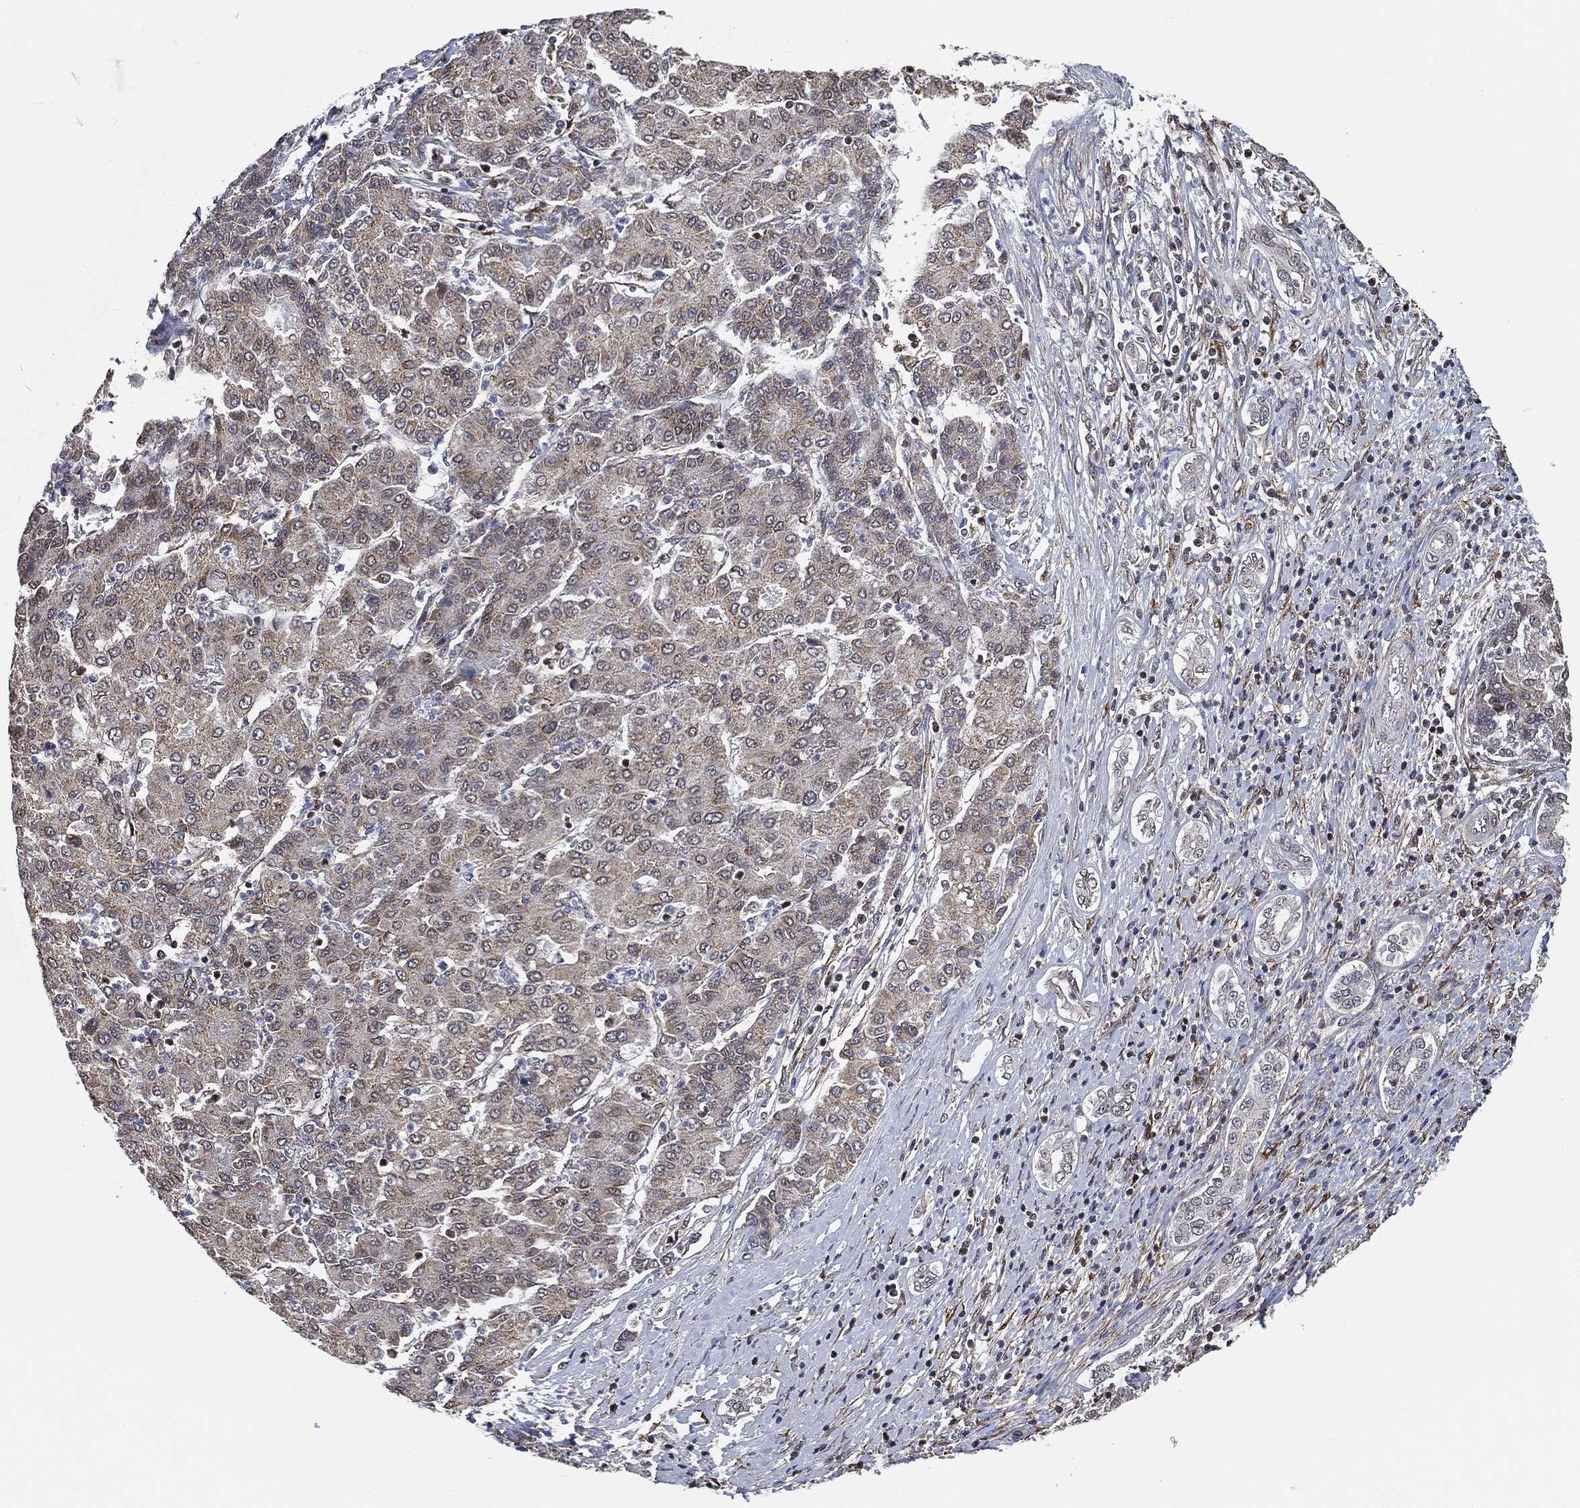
{"staining": {"intensity": "negative", "quantity": "none", "location": "none"}, "tissue": "liver cancer", "cell_type": "Tumor cells", "image_type": "cancer", "snomed": [{"axis": "morphology", "description": "Carcinoma, Hepatocellular, NOS"}, {"axis": "topography", "description": "Liver"}], "caption": "DAB immunohistochemical staining of human liver cancer (hepatocellular carcinoma) demonstrates no significant positivity in tumor cells. (DAB (3,3'-diaminobenzidine) immunohistochemistry (IHC), high magnification).", "gene": "RSRC2", "patient": {"sex": "male", "age": 65}}